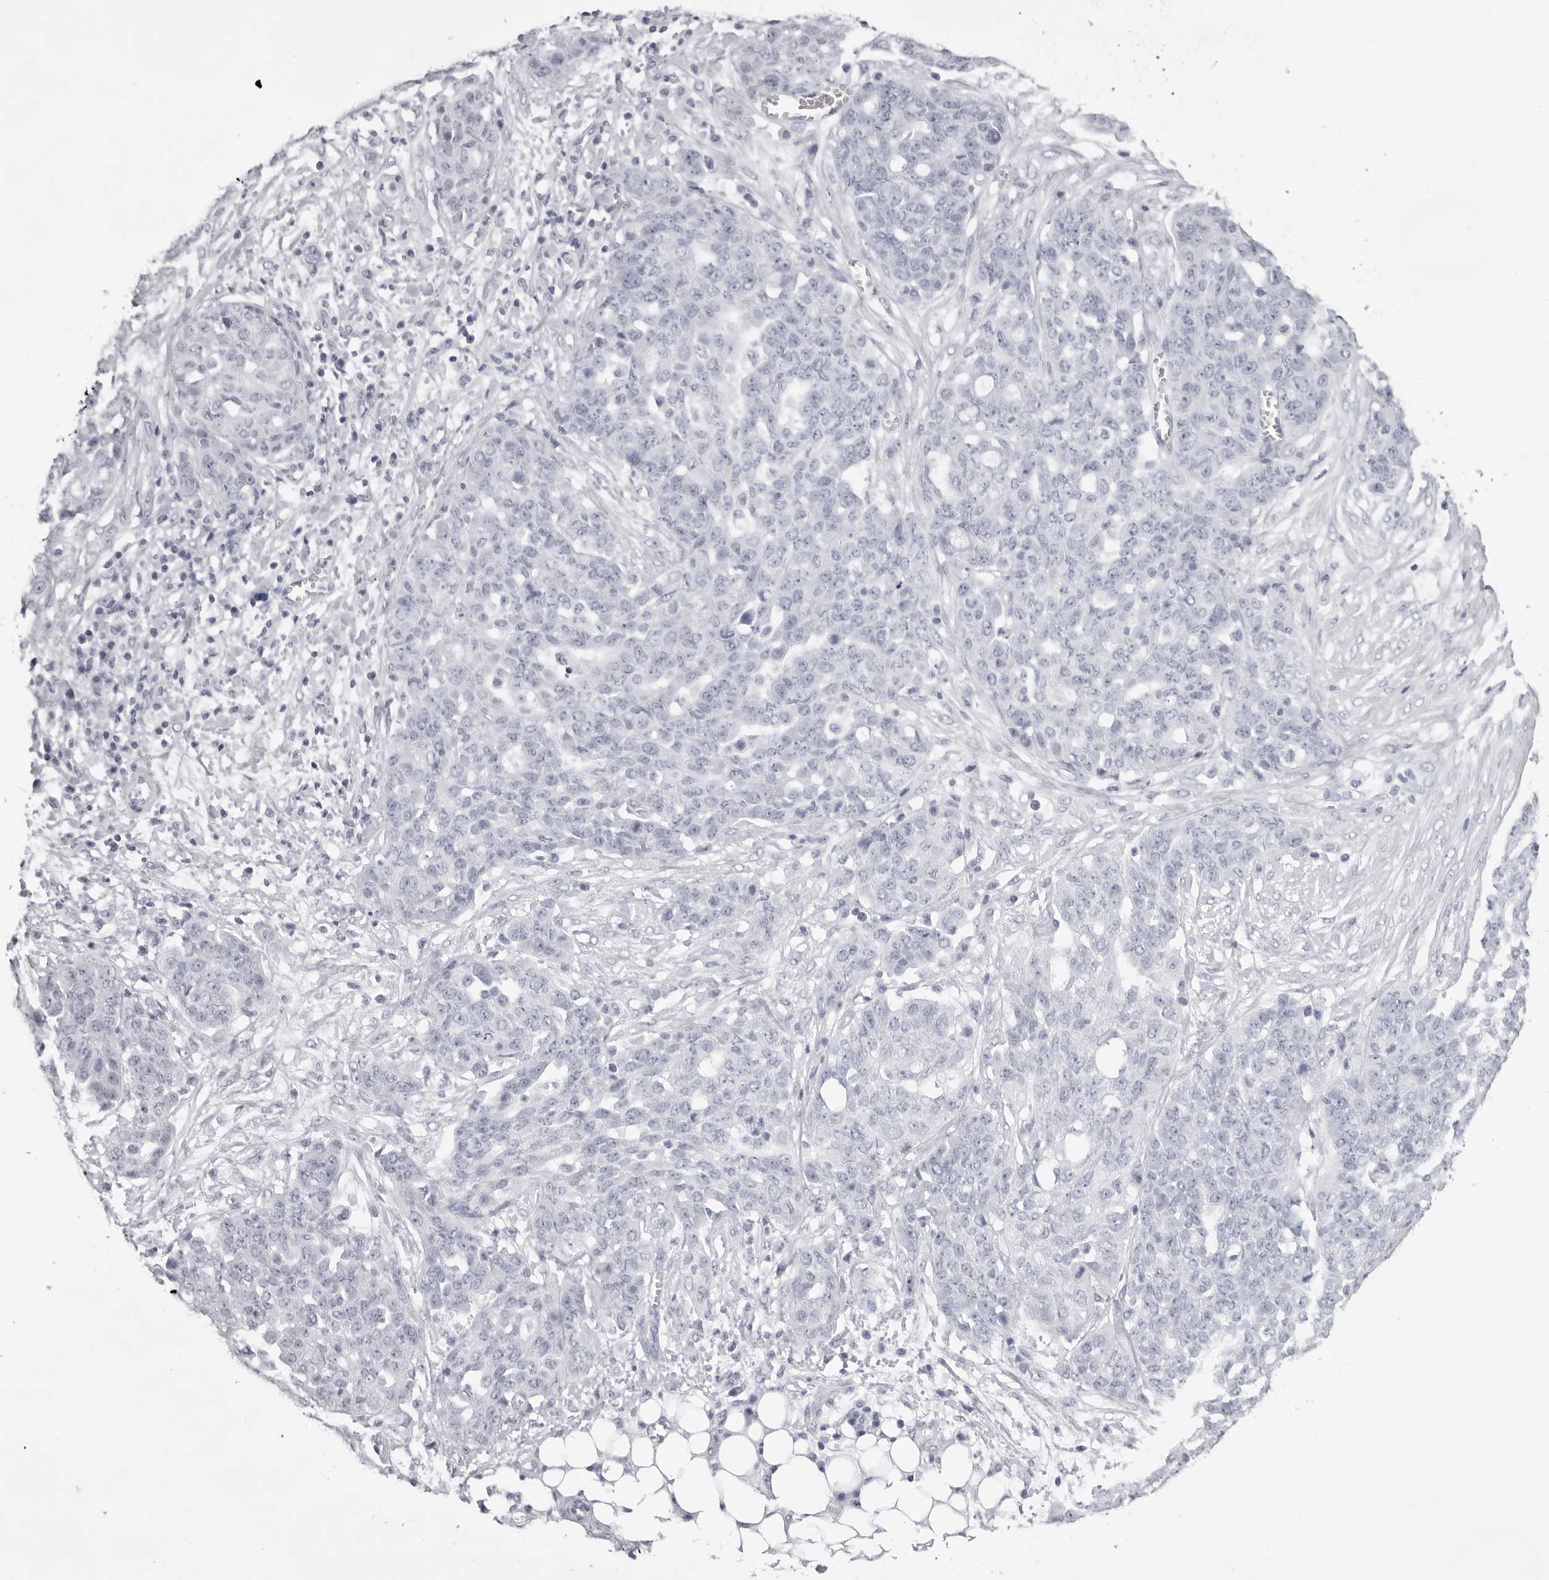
{"staining": {"intensity": "negative", "quantity": "none", "location": "none"}, "tissue": "ovarian cancer", "cell_type": "Tumor cells", "image_type": "cancer", "snomed": [{"axis": "morphology", "description": "Cystadenocarcinoma, serous, NOS"}, {"axis": "topography", "description": "Soft tissue"}, {"axis": "topography", "description": "Ovary"}], "caption": "The immunohistochemistry micrograph has no significant staining in tumor cells of ovarian serous cystadenocarcinoma tissue.", "gene": "SPTA1", "patient": {"sex": "female", "age": 57}}